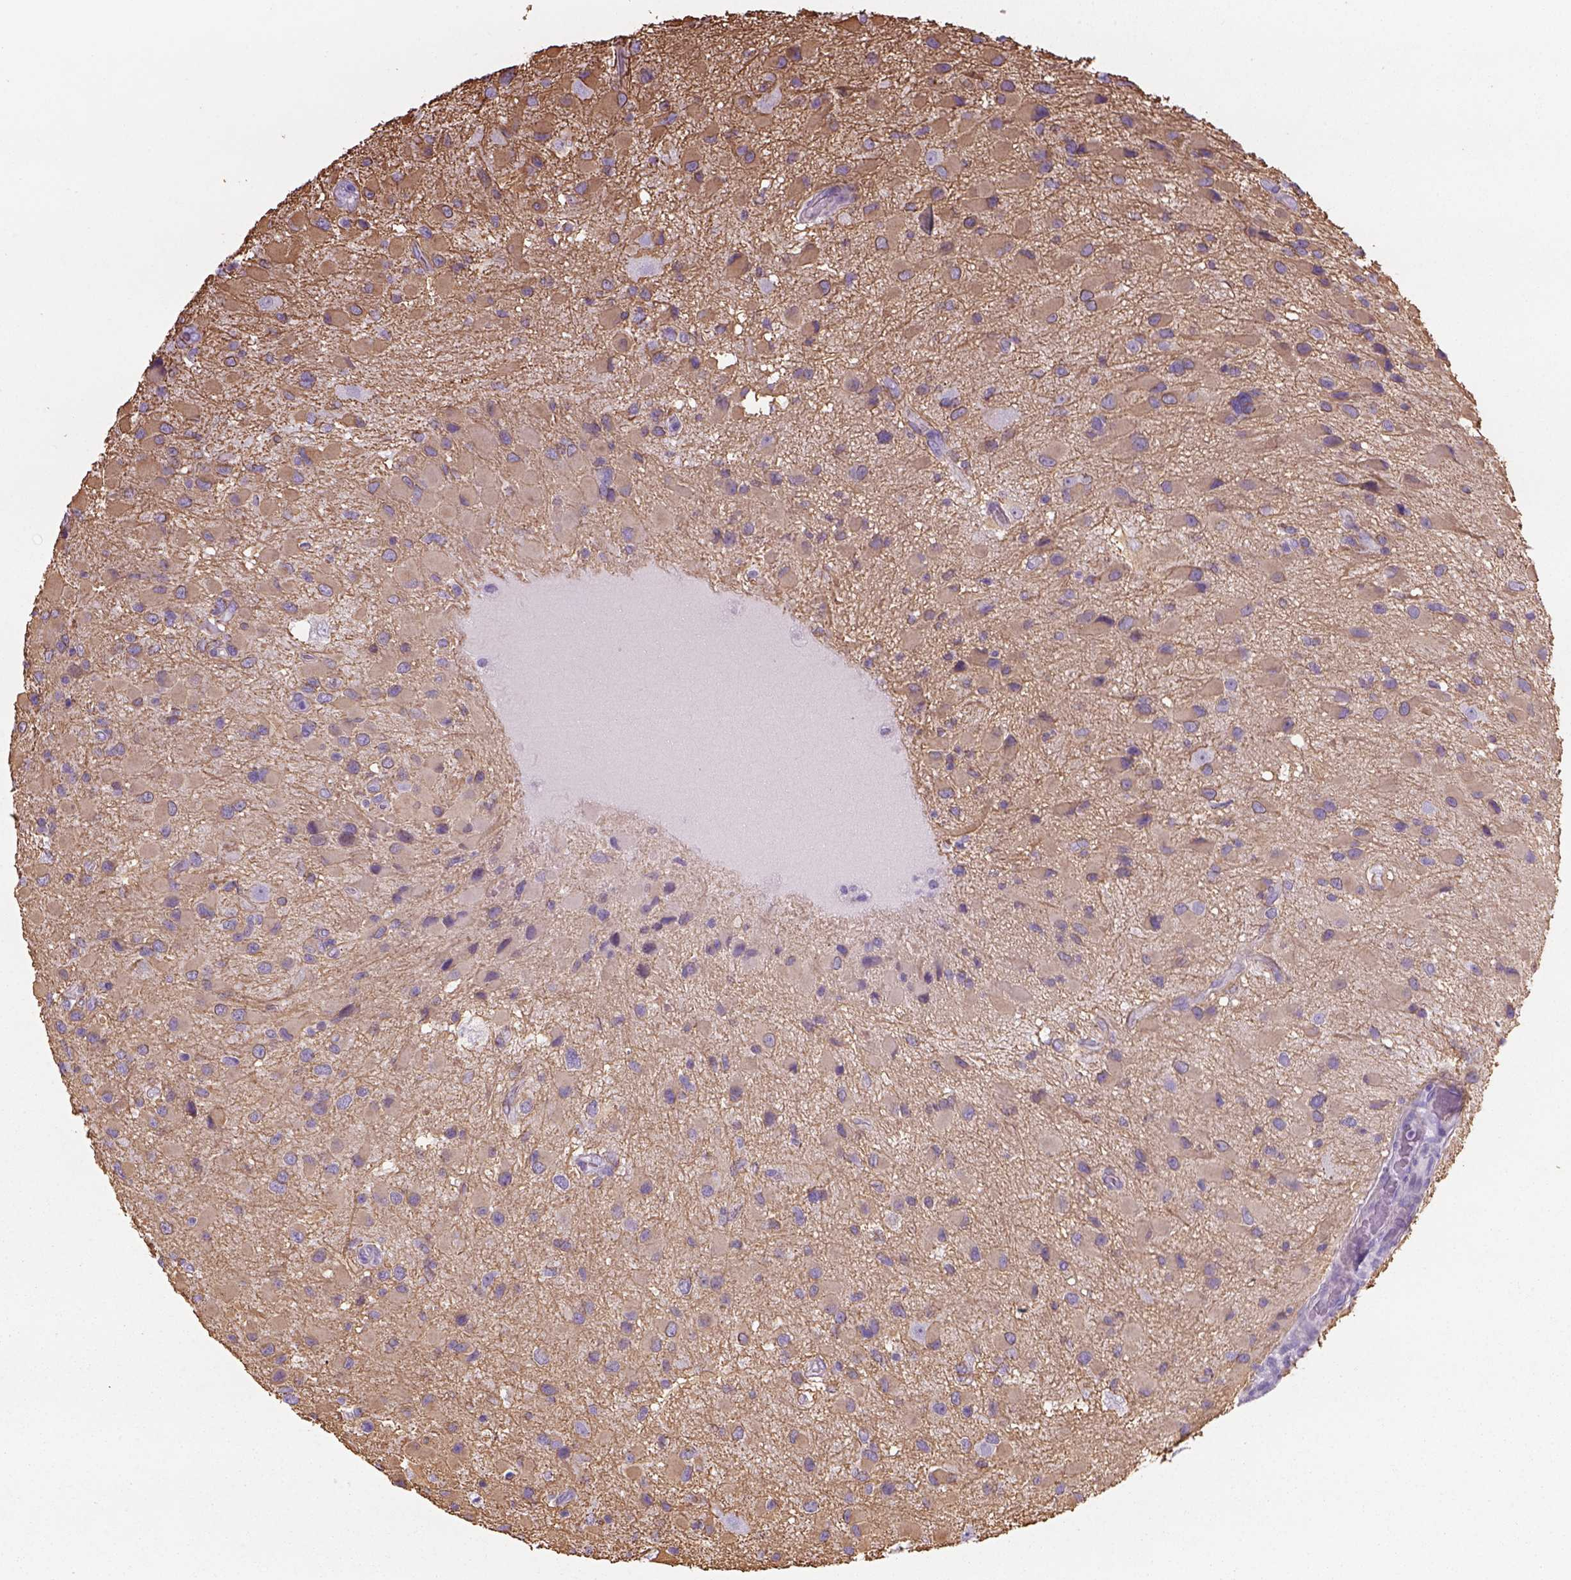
{"staining": {"intensity": "weak", "quantity": "25%-75%", "location": "cytoplasmic/membranous"}, "tissue": "glioma", "cell_type": "Tumor cells", "image_type": "cancer", "snomed": [{"axis": "morphology", "description": "Glioma, malignant, Low grade"}, {"axis": "topography", "description": "Brain"}], "caption": "Immunohistochemical staining of human glioma reveals low levels of weak cytoplasmic/membranous protein staining in about 25%-75% of tumor cells. (DAB IHC, brown staining for protein, blue staining for nuclei).", "gene": "TENM4", "patient": {"sex": "female", "age": 32}}